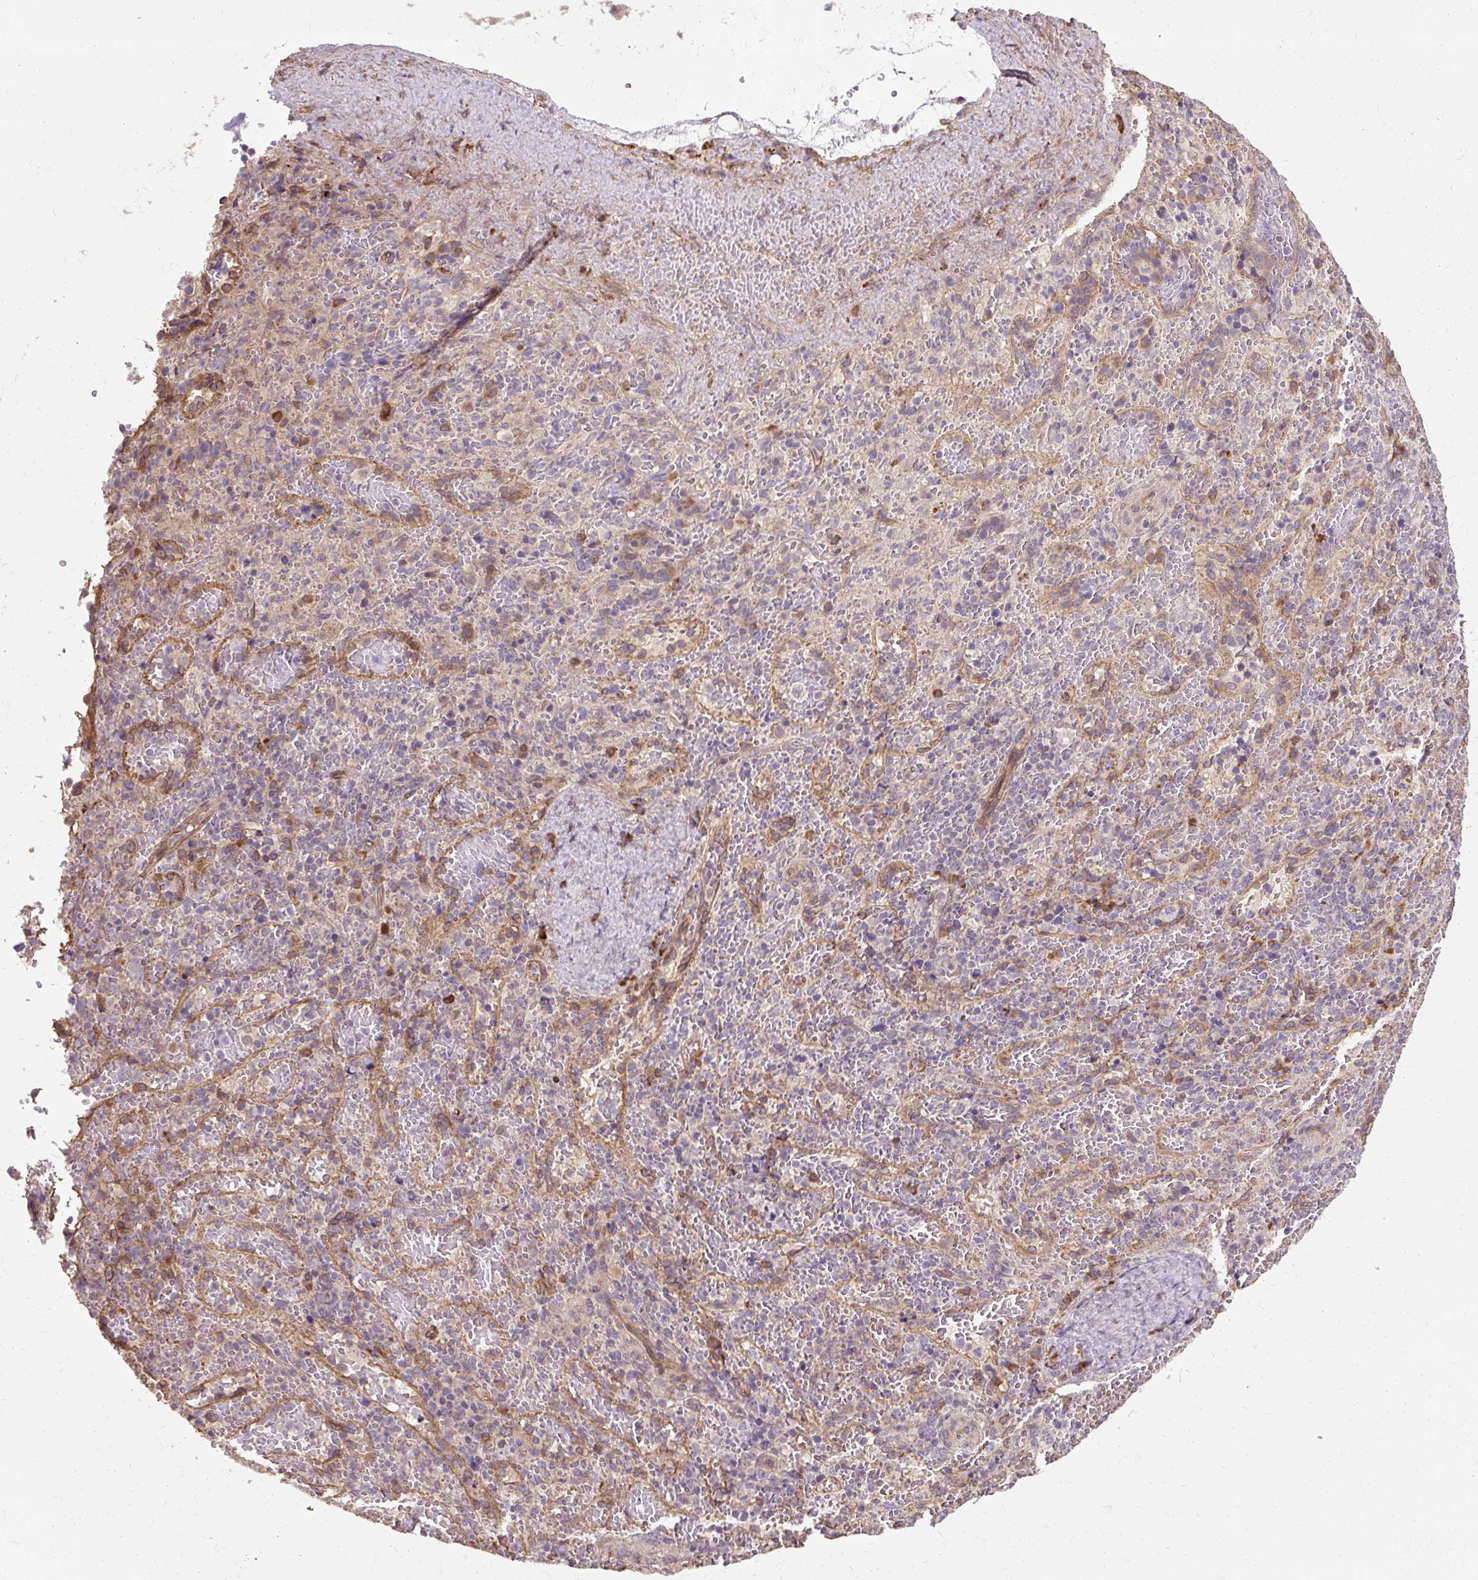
{"staining": {"intensity": "negative", "quantity": "none", "location": "none"}, "tissue": "spleen", "cell_type": "Cells in red pulp", "image_type": "normal", "snomed": [{"axis": "morphology", "description": "Normal tissue, NOS"}, {"axis": "topography", "description": "Spleen"}], "caption": "This is an immunohistochemistry (IHC) micrograph of normal spleen. There is no expression in cells in red pulp.", "gene": "FLRT1", "patient": {"sex": "female", "age": 50}}